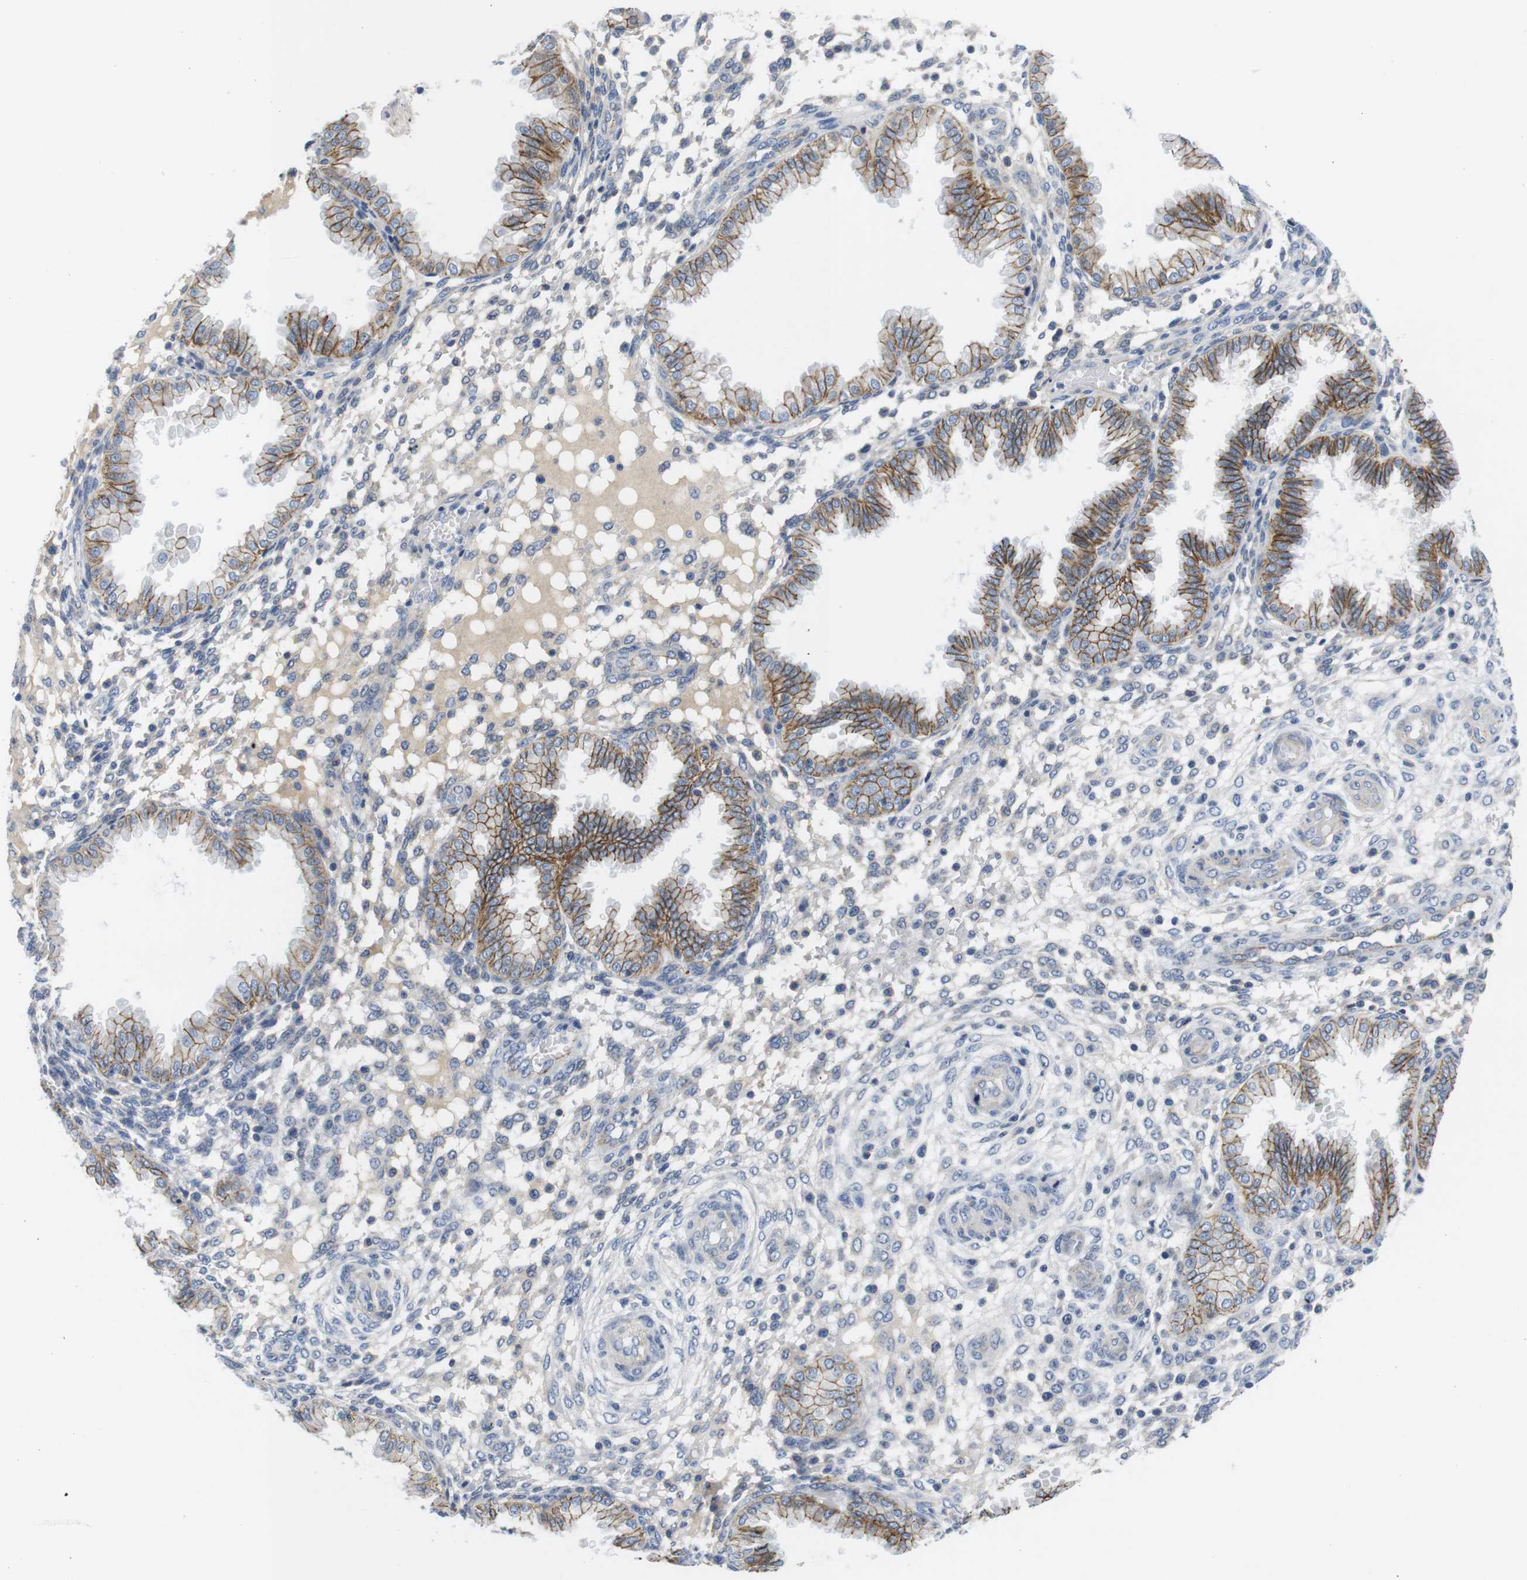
{"staining": {"intensity": "negative", "quantity": "none", "location": "none"}, "tissue": "endometrium", "cell_type": "Cells in endometrial stroma", "image_type": "normal", "snomed": [{"axis": "morphology", "description": "Normal tissue, NOS"}, {"axis": "topography", "description": "Endometrium"}], "caption": "Cells in endometrial stroma show no significant protein expression in benign endometrium. (Stains: DAB (3,3'-diaminobenzidine) IHC with hematoxylin counter stain, Microscopy: brightfield microscopy at high magnification).", "gene": "SCRIB", "patient": {"sex": "female", "age": 33}}